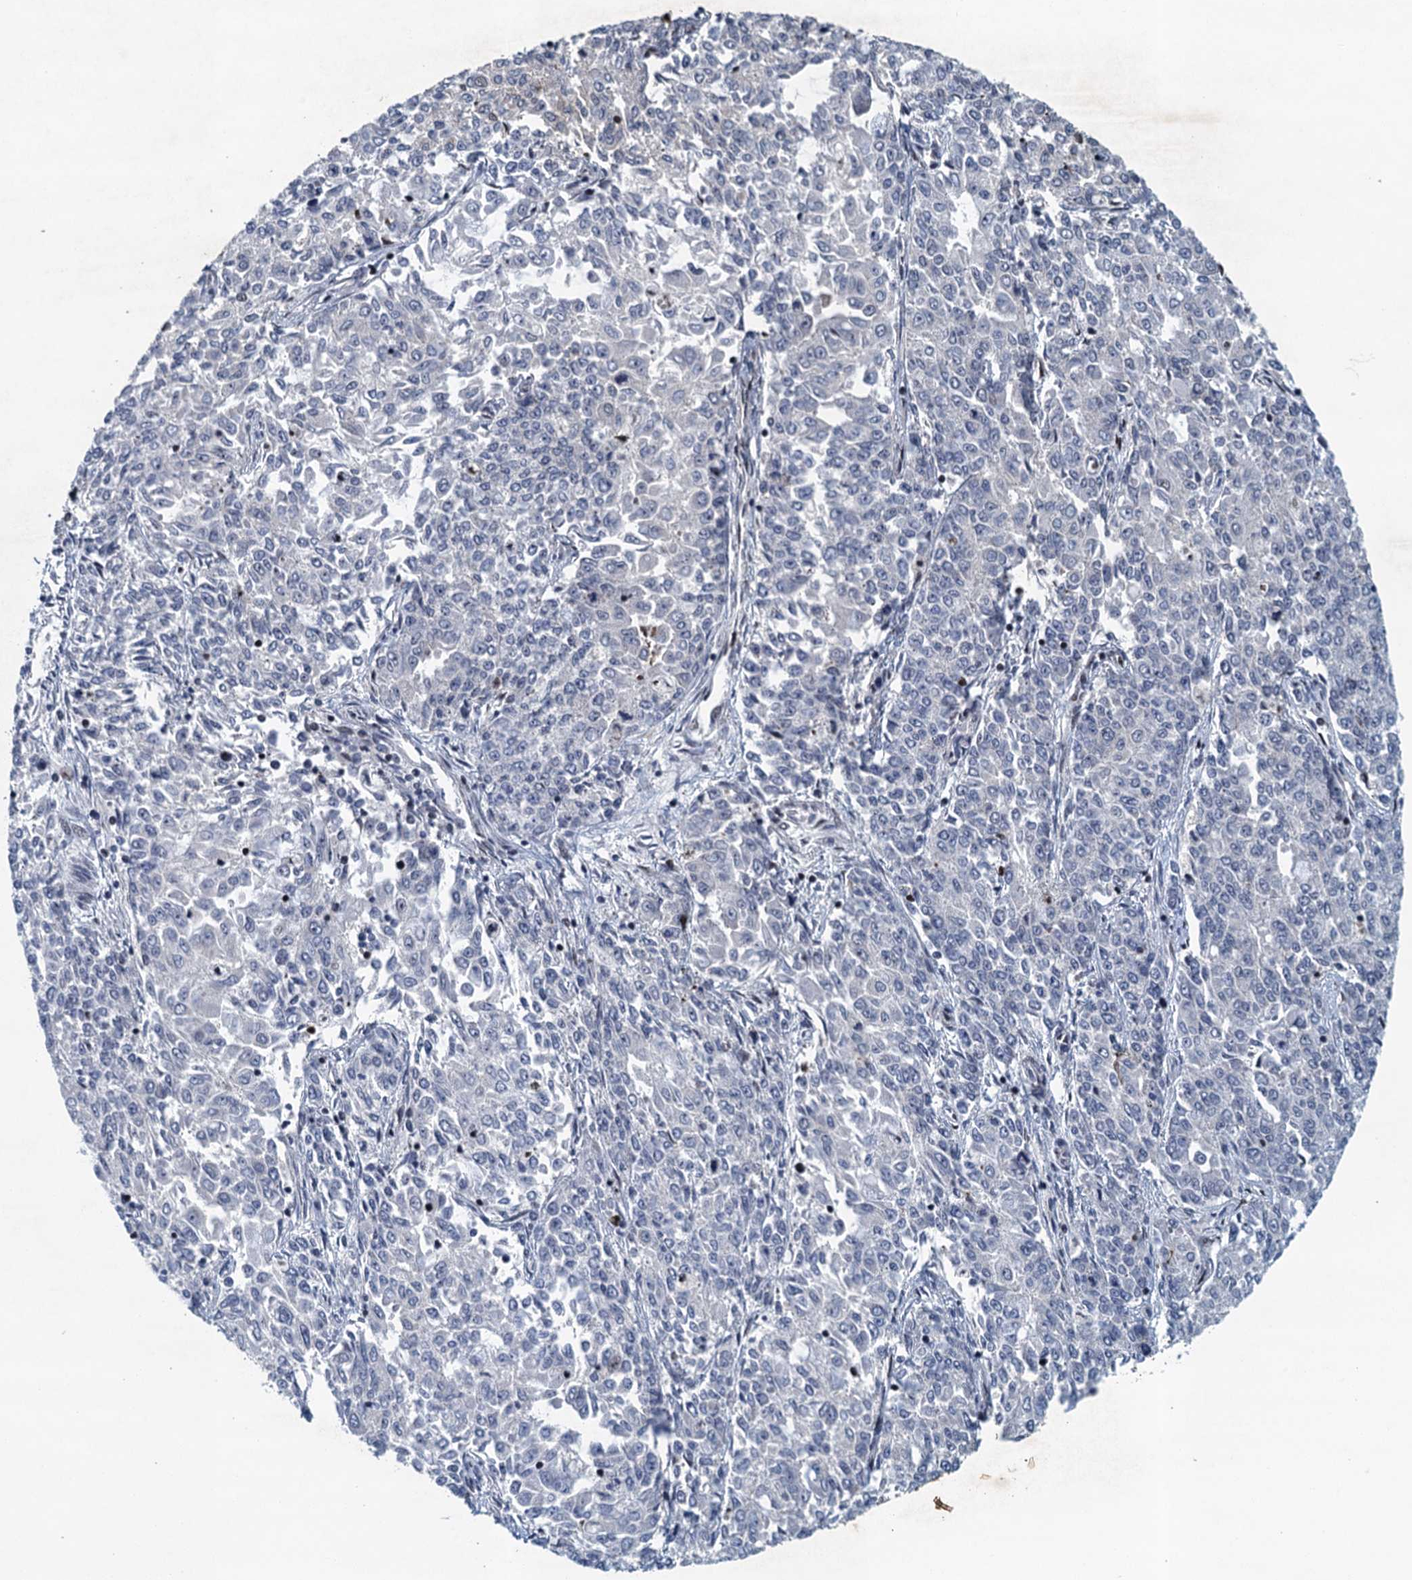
{"staining": {"intensity": "negative", "quantity": "none", "location": "none"}, "tissue": "endometrial cancer", "cell_type": "Tumor cells", "image_type": "cancer", "snomed": [{"axis": "morphology", "description": "Adenocarcinoma, NOS"}, {"axis": "topography", "description": "Endometrium"}], "caption": "High magnification brightfield microscopy of adenocarcinoma (endometrial) stained with DAB (3,3'-diaminobenzidine) (brown) and counterstained with hematoxylin (blue): tumor cells show no significant expression.", "gene": "ANKRD13D", "patient": {"sex": "female", "age": 50}}